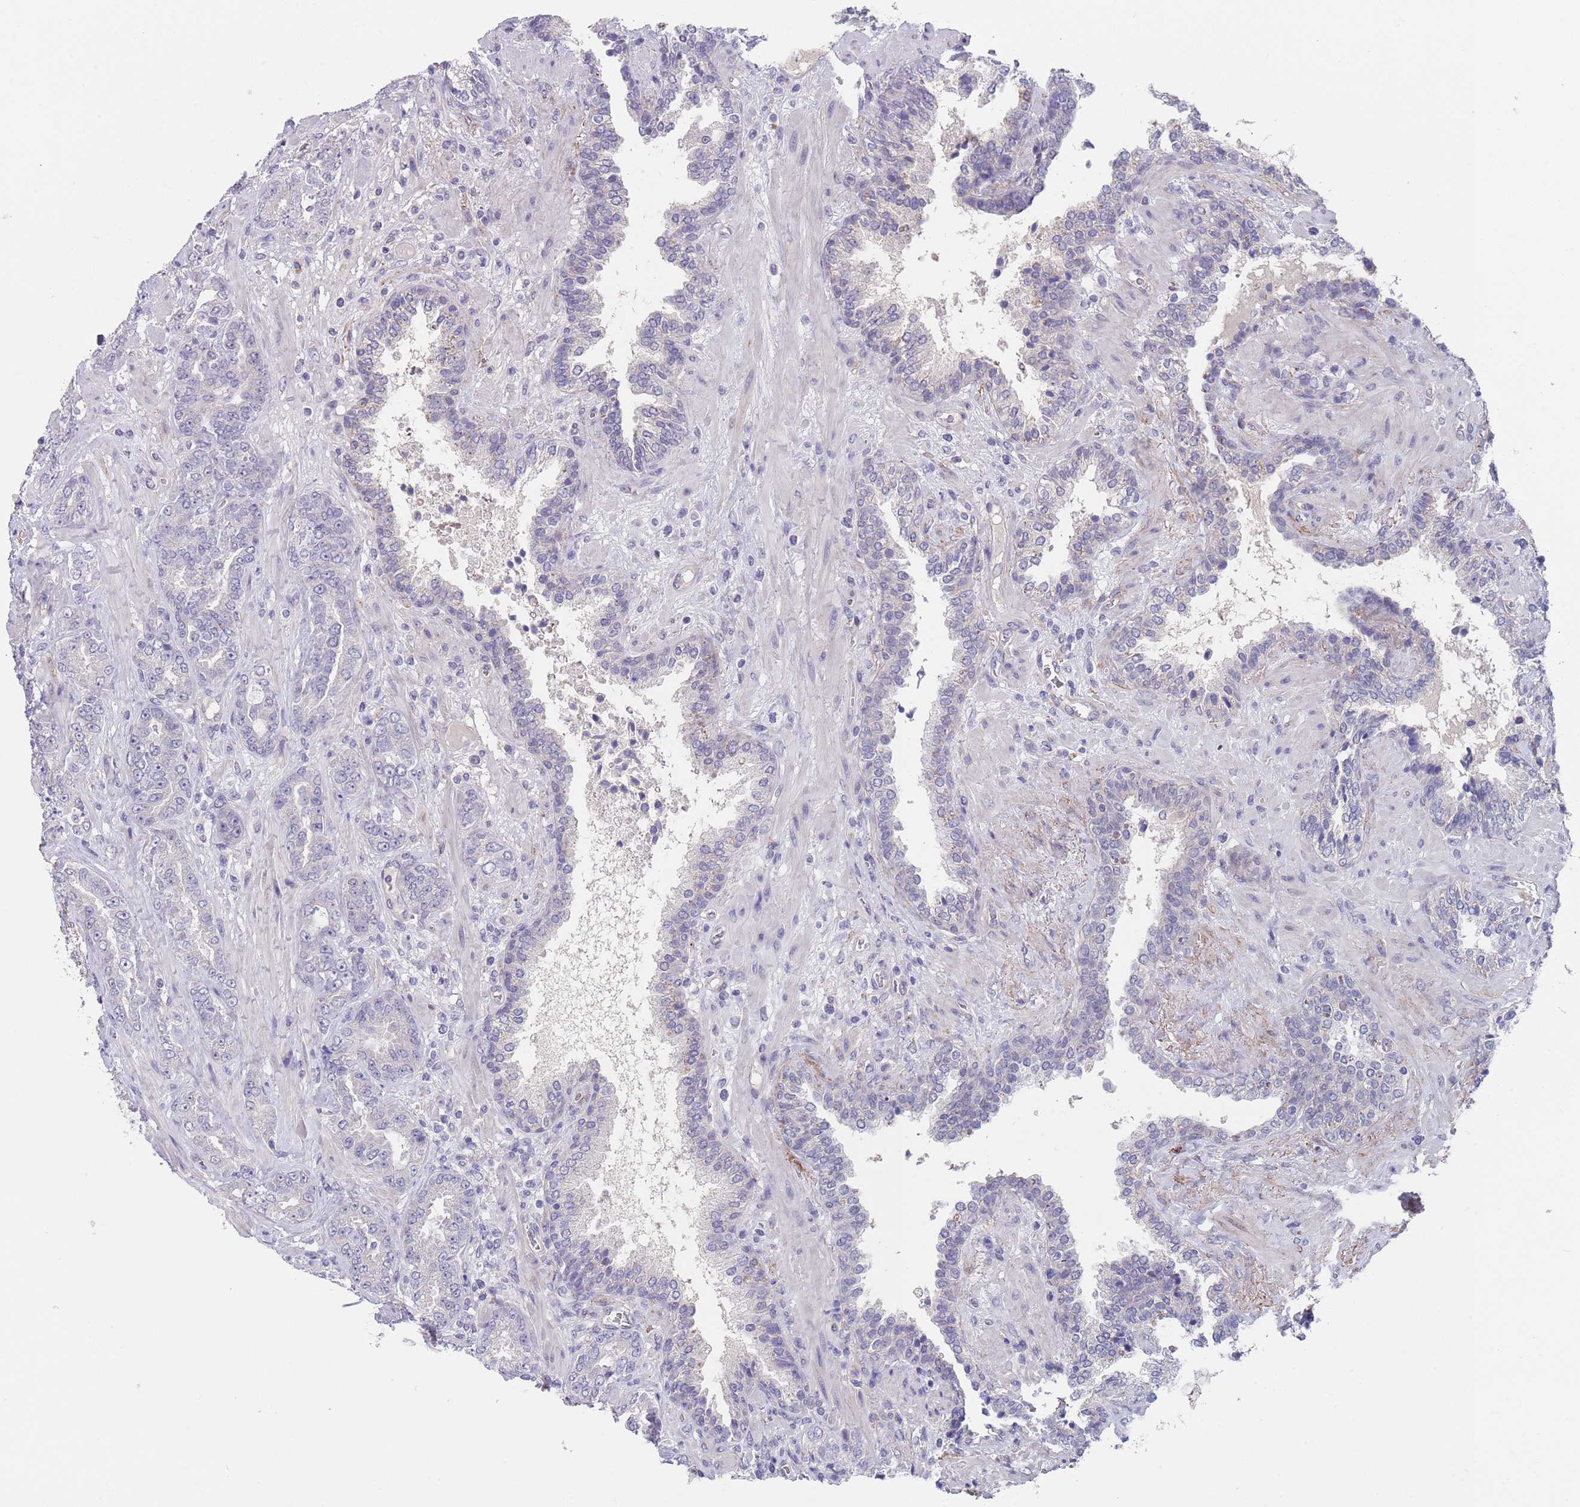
{"staining": {"intensity": "negative", "quantity": "none", "location": "none"}, "tissue": "prostate cancer", "cell_type": "Tumor cells", "image_type": "cancer", "snomed": [{"axis": "morphology", "description": "Adenocarcinoma, High grade"}, {"axis": "topography", "description": "Prostate"}], "caption": "This histopathology image is of adenocarcinoma (high-grade) (prostate) stained with immunohistochemistry (IHC) to label a protein in brown with the nuclei are counter-stained blue. There is no staining in tumor cells.", "gene": "RNF169", "patient": {"sex": "male", "age": 71}}